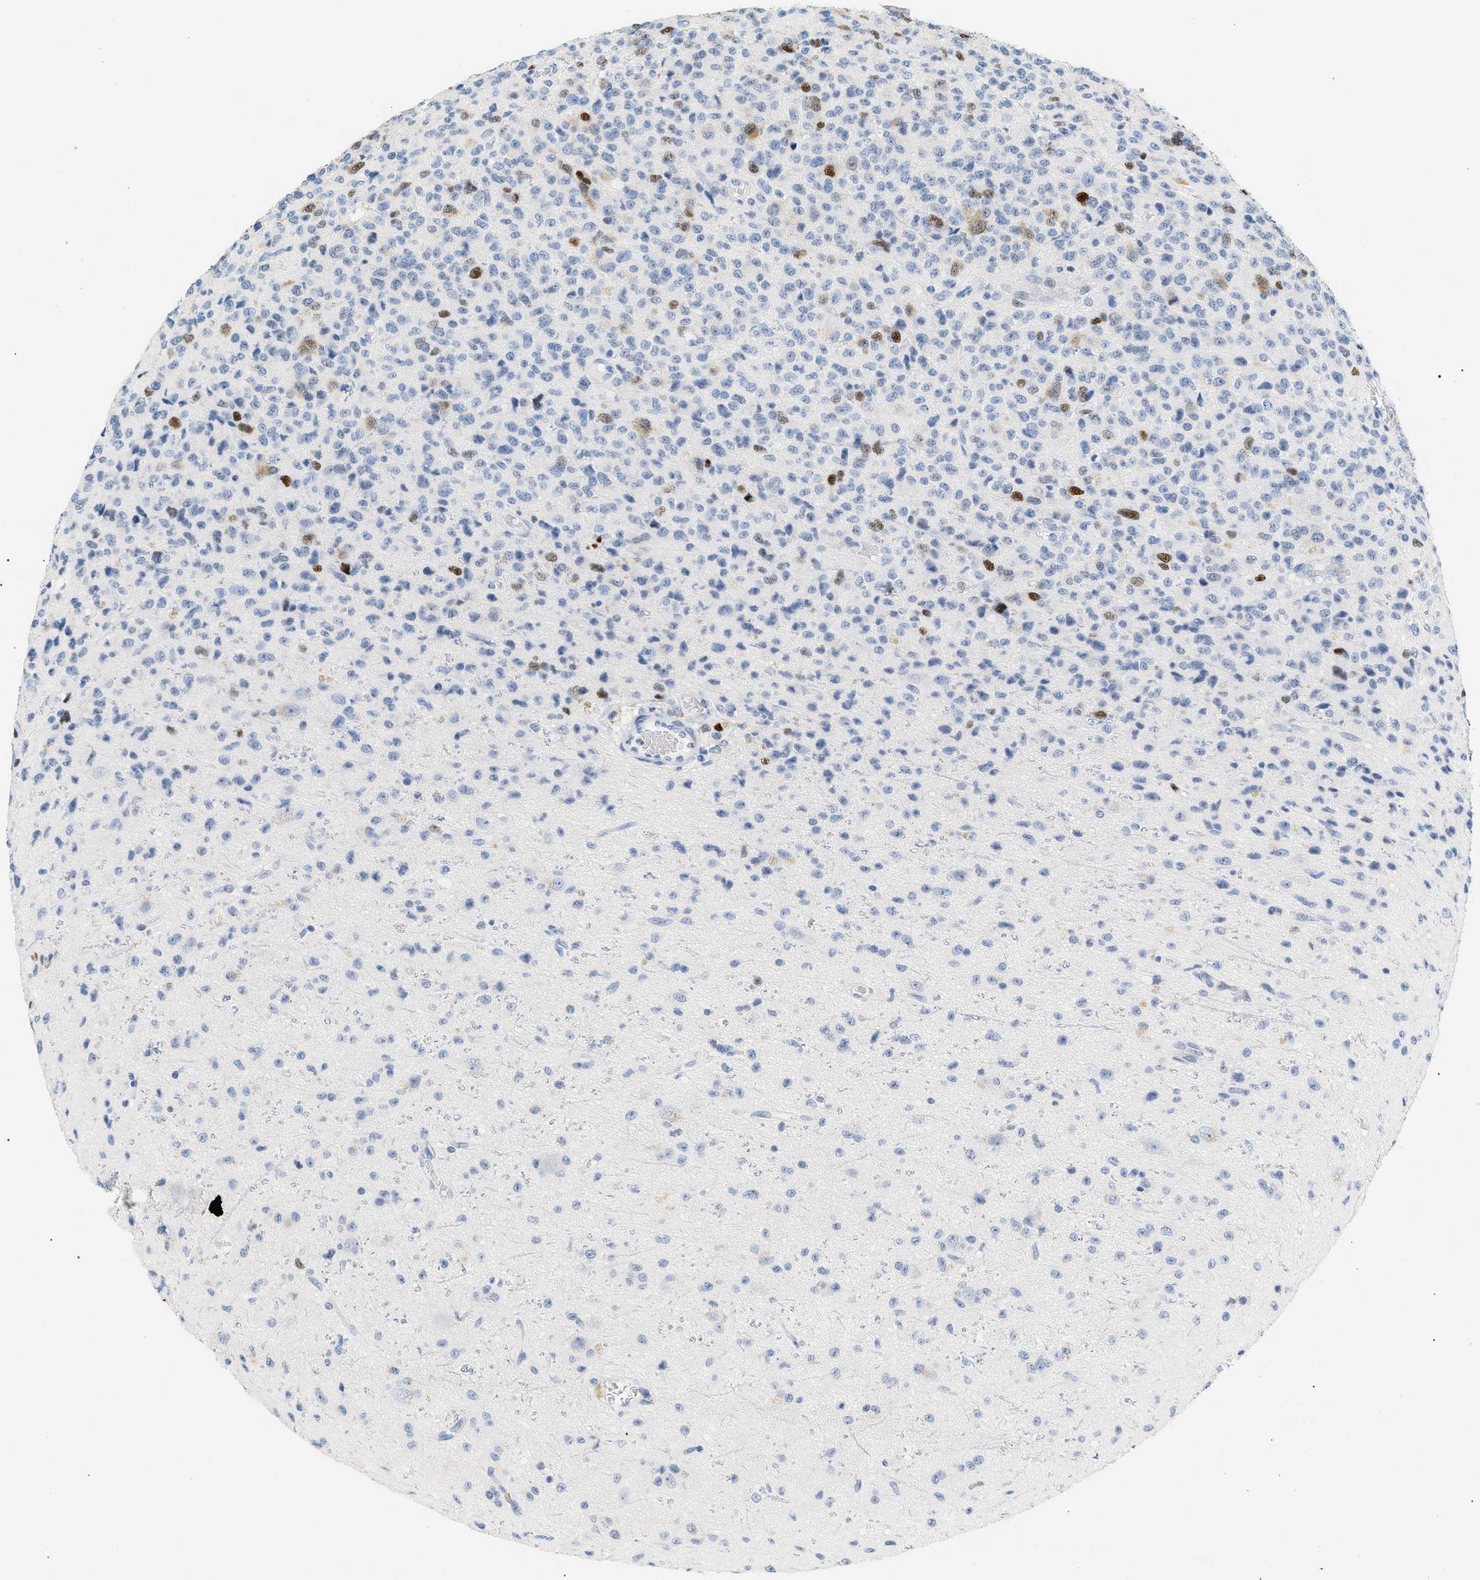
{"staining": {"intensity": "strong", "quantity": "<25%", "location": "cytoplasmic/membranous,nuclear"}, "tissue": "glioma", "cell_type": "Tumor cells", "image_type": "cancer", "snomed": [{"axis": "morphology", "description": "Glioma, malignant, High grade"}, {"axis": "topography", "description": "pancreas cauda"}], "caption": "Brown immunohistochemical staining in malignant glioma (high-grade) demonstrates strong cytoplasmic/membranous and nuclear expression in approximately <25% of tumor cells.", "gene": "MCM7", "patient": {"sex": "male", "age": 60}}